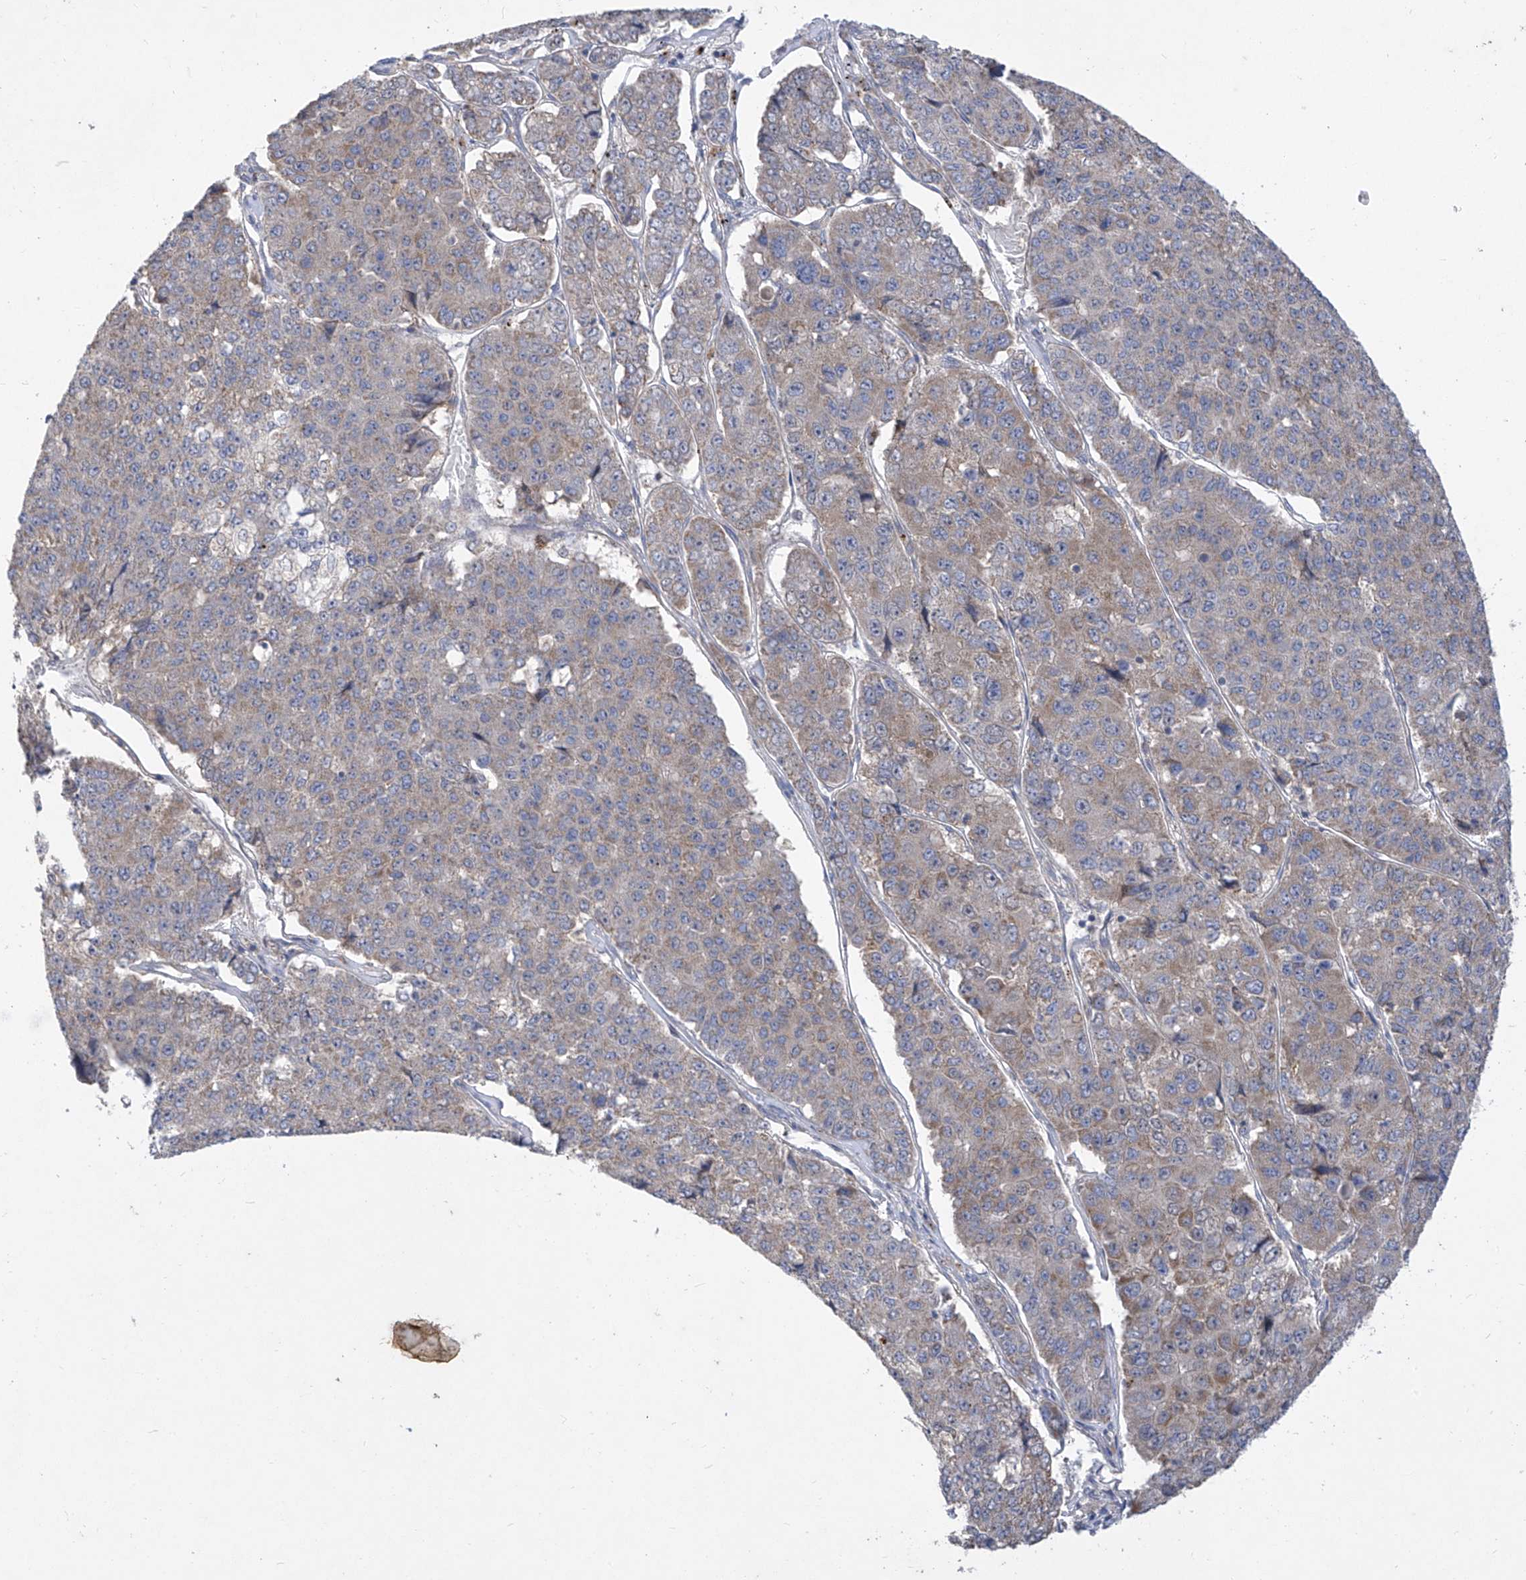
{"staining": {"intensity": "weak", "quantity": "25%-75%", "location": "cytoplasmic/membranous"}, "tissue": "pancreatic cancer", "cell_type": "Tumor cells", "image_type": "cancer", "snomed": [{"axis": "morphology", "description": "Adenocarcinoma, NOS"}, {"axis": "topography", "description": "Pancreas"}], "caption": "Pancreatic adenocarcinoma stained with a brown dye demonstrates weak cytoplasmic/membranous positive staining in about 25%-75% of tumor cells.", "gene": "COQ3", "patient": {"sex": "male", "age": 50}}